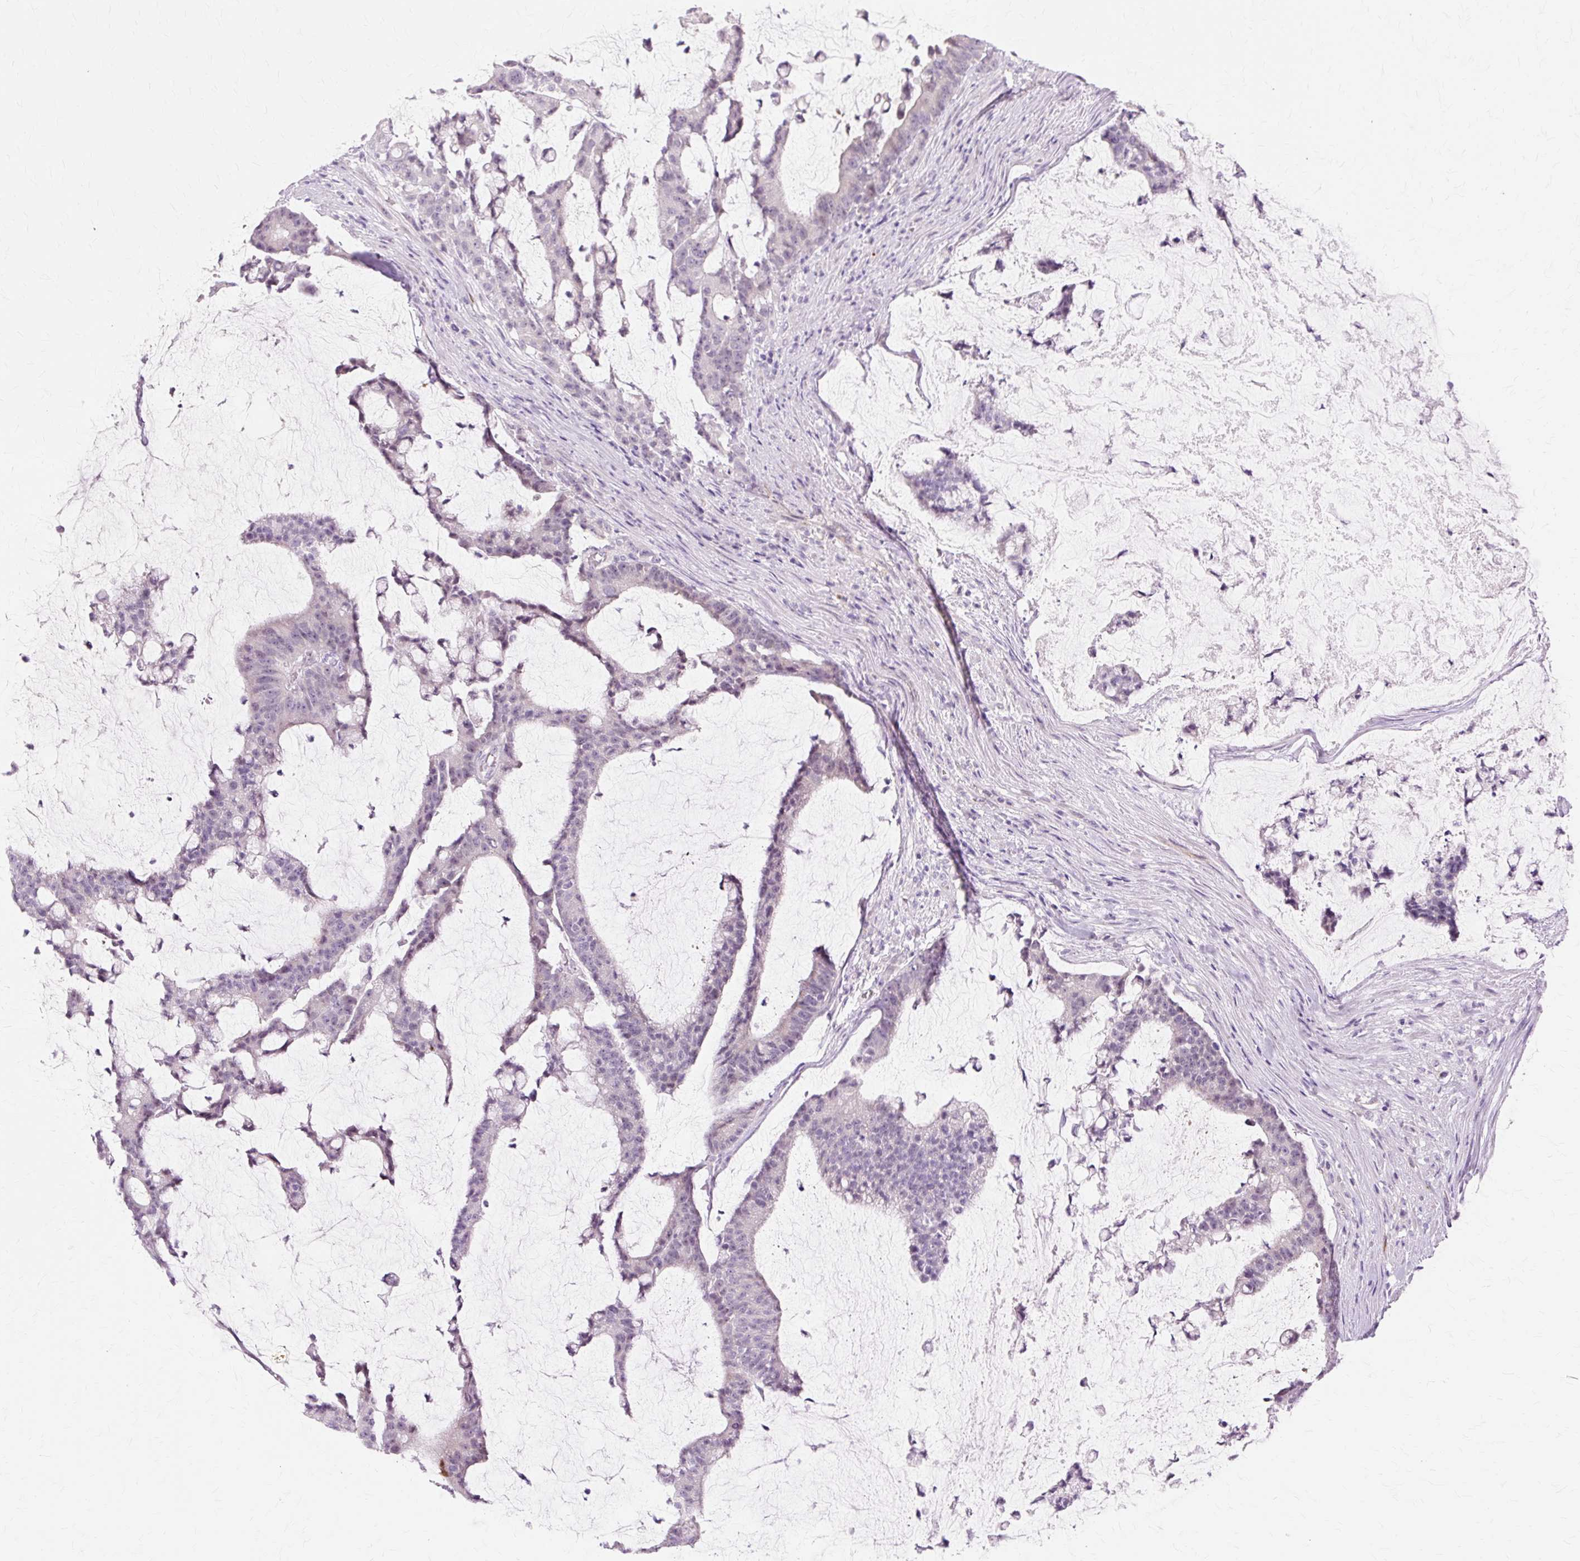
{"staining": {"intensity": "negative", "quantity": "none", "location": "none"}, "tissue": "colorectal cancer", "cell_type": "Tumor cells", "image_type": "cancer", "snomed": [{"axis": "morphology", "description": "Adenocarcinoma, NOS"}, {"axis": "topography", "description": "Colon"}], "caption": "This is an immunohistochemistry micrograph of human colorectal adenocarcinoma. There is no positivity in tumor cells.", "gene": "ZNF35", "patient": {"sex": "female", "age": 84}}